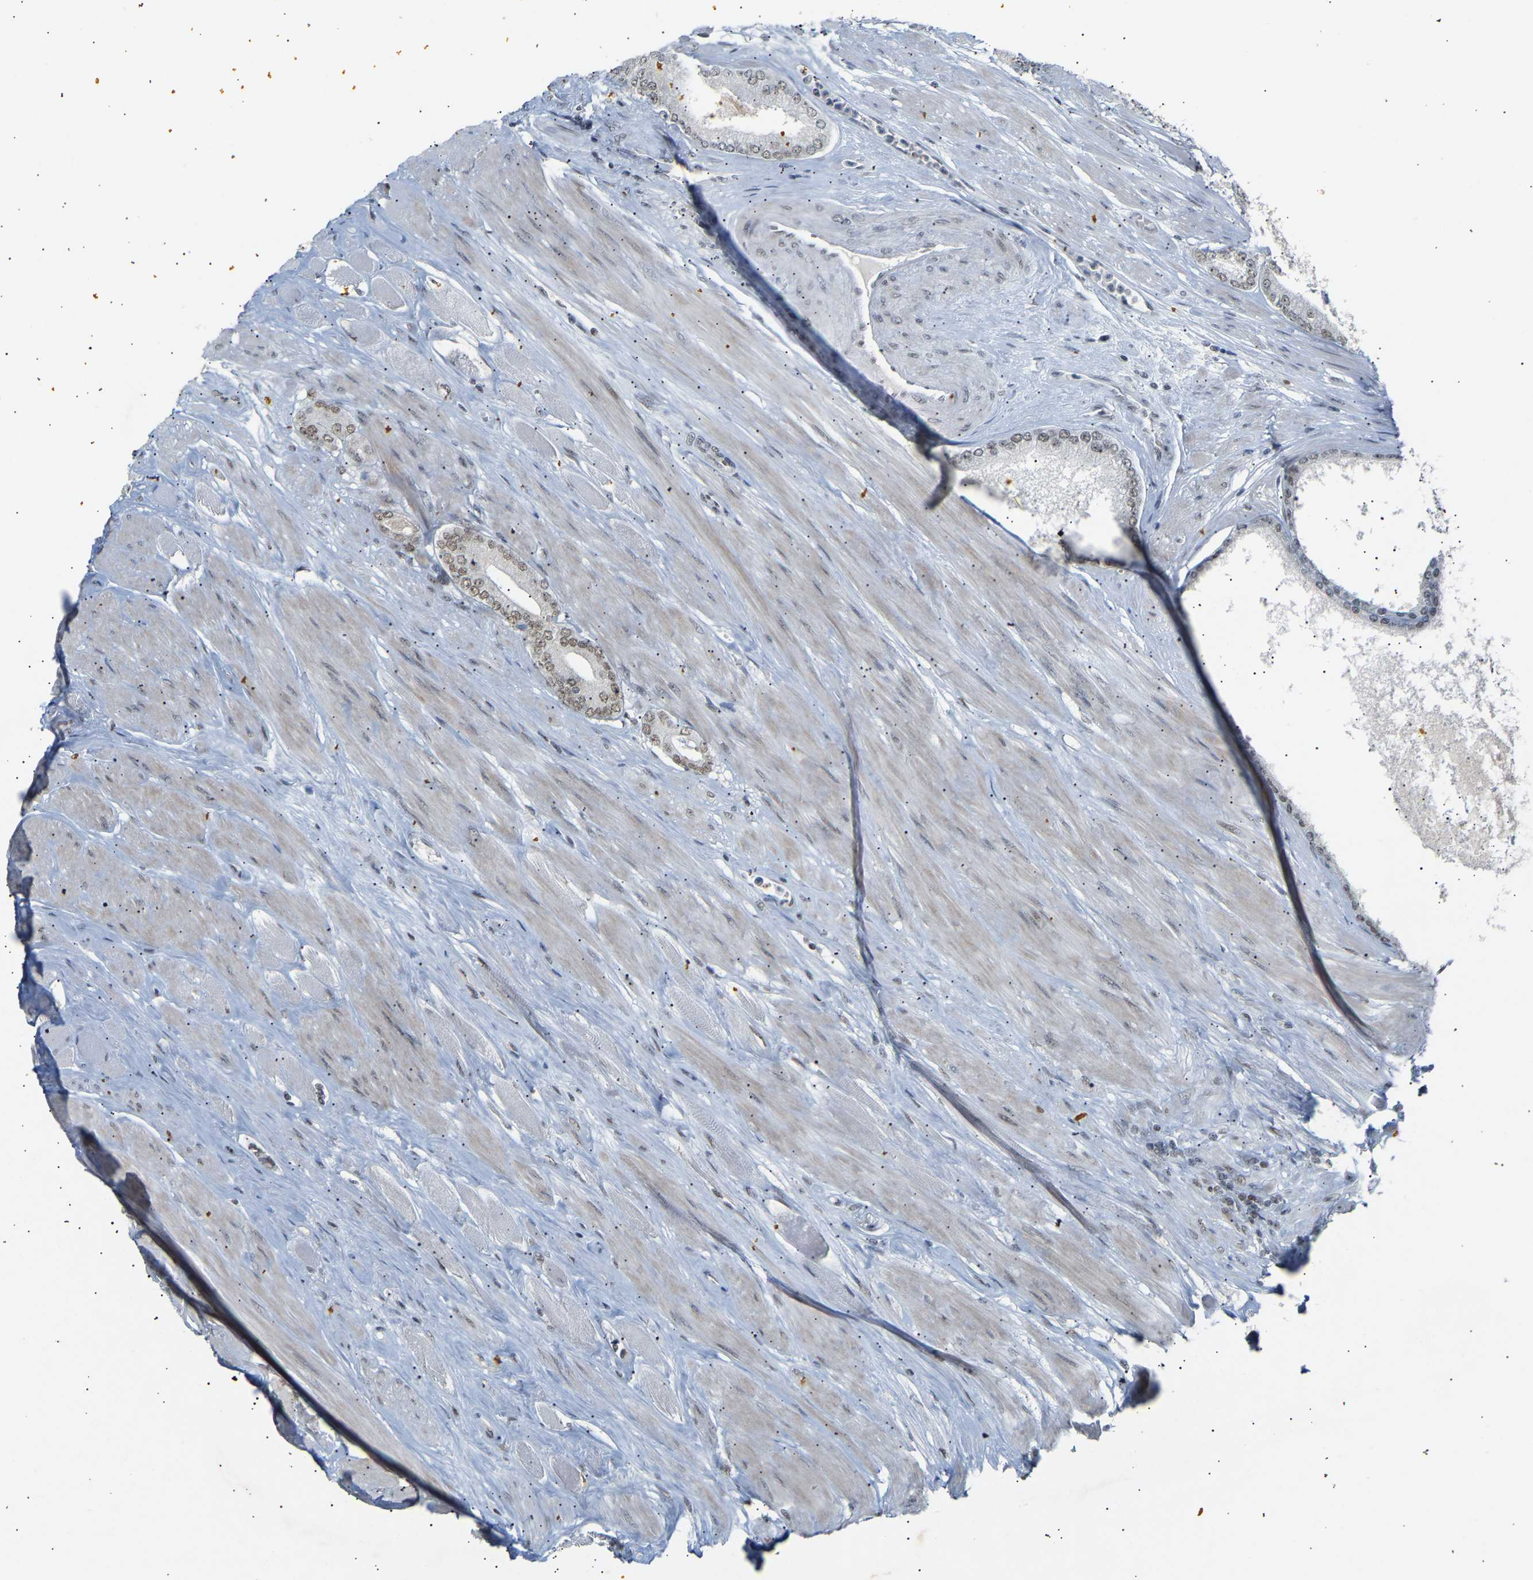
{"staining": {"intensity": "negative", "quantity": "none", "location": "none"}, "tissue": "prostate cancer", "cell_type": "Tumor cells", "image_type": "cancer", "snomed": [{"axis": "morphology", "description": "Adenocarcinoma, High grade"}, {"axis": "topography", "description": "Prostate"}], "caption": "This micrograph is of prostate cancer (adenocarcinoma (high-grade)) stained with IHC to label a protein in brown with the nuclei are counter-stained blue. There is no positivity in tumor cells. Brightfield microscopy of IHC stained with DAB (brown) and hematoxylin (blue), captured at high magnification.", "gene": "NELFB", "patient": {"sex": "male", "age": 61}}